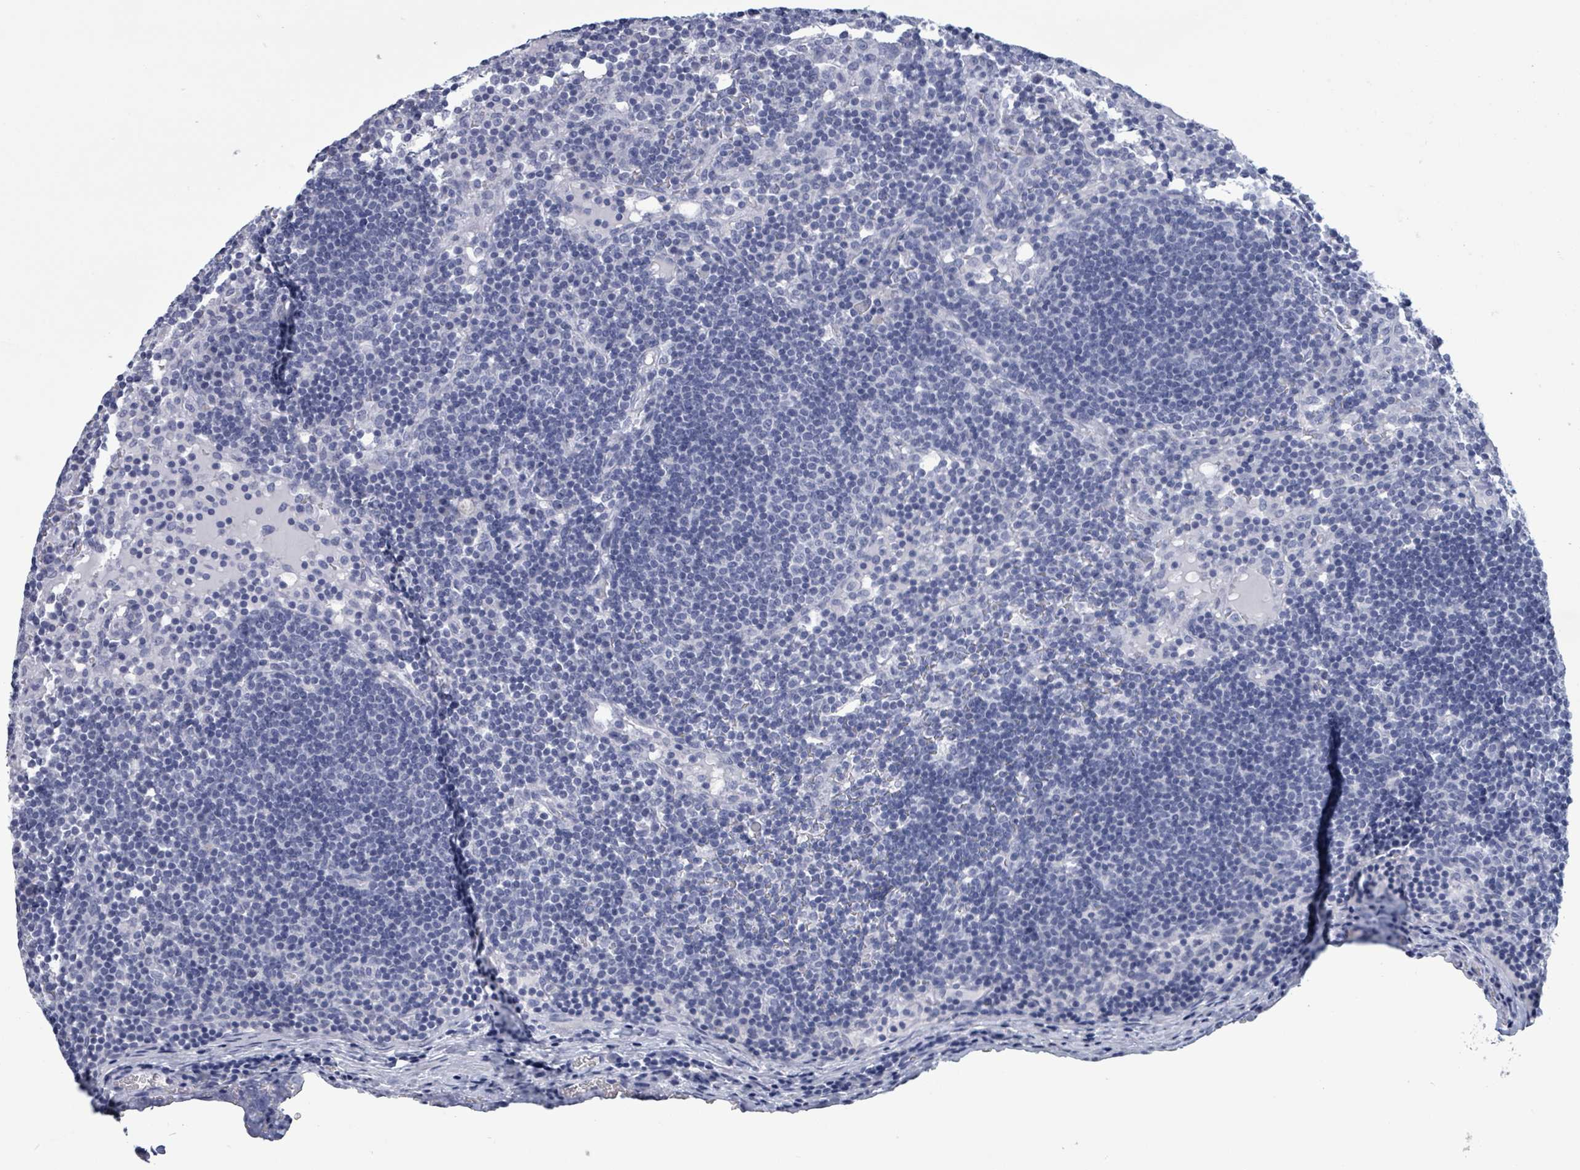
{"staining": {"intensity": "negative", "quantity": "none", "location": "none"}, "tissue": "lymph node", "cell_type": "Germinal center cells", "image_type": "normal", "snomed": [{"axis": "morphology", "description": "Normal tissue, NOS"}, {"axis": "topography", "description": "Lymph node"}], "caption": "Germinal center cells are negative for protein expression in benign human lymph node. (Brightfield microscopy of DAB immunohistochemistry (IHC) at high magnification).", "gene": "NKX2", "patient": {"sex": "male", "age": 53}}